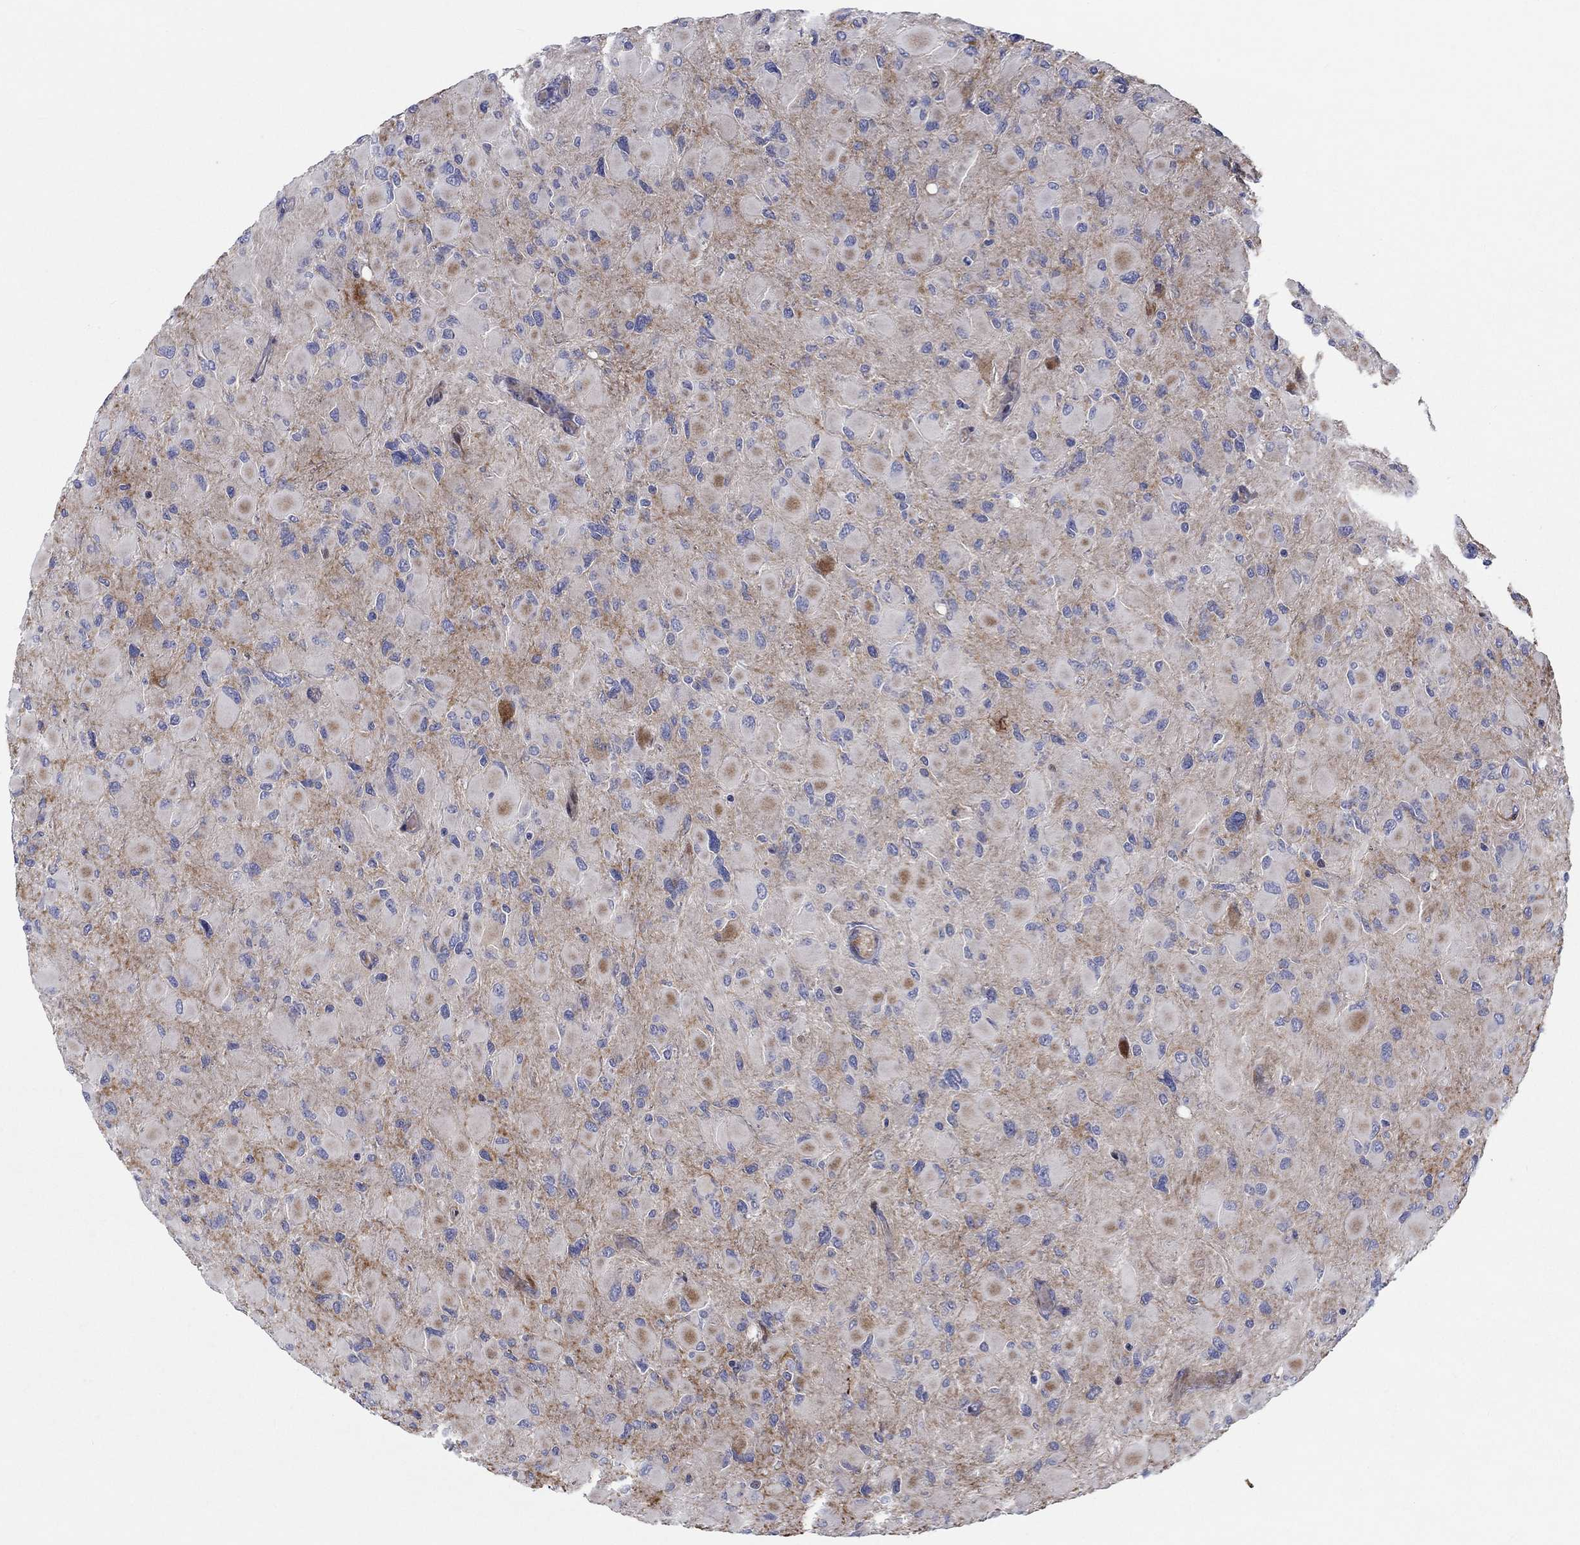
{"staining": {"intensity": "negative", "quantity": "none", "location": "none"}, "tissue": "glioma", "cell_type": "Tumor cells", "image_type": "cancer", "snomed": [{"axis": "morphology", "description": "Glioma, malignant, High grade"}, {"axis": "topography", "description": "Cerebral cortex"}], "caption": "Micrograph shows no significant protein positivity in tumor cells of malignant high-grade glioma.", "gene": "ARHGAP36", "patient": {"sex": "female", "age": 36}}